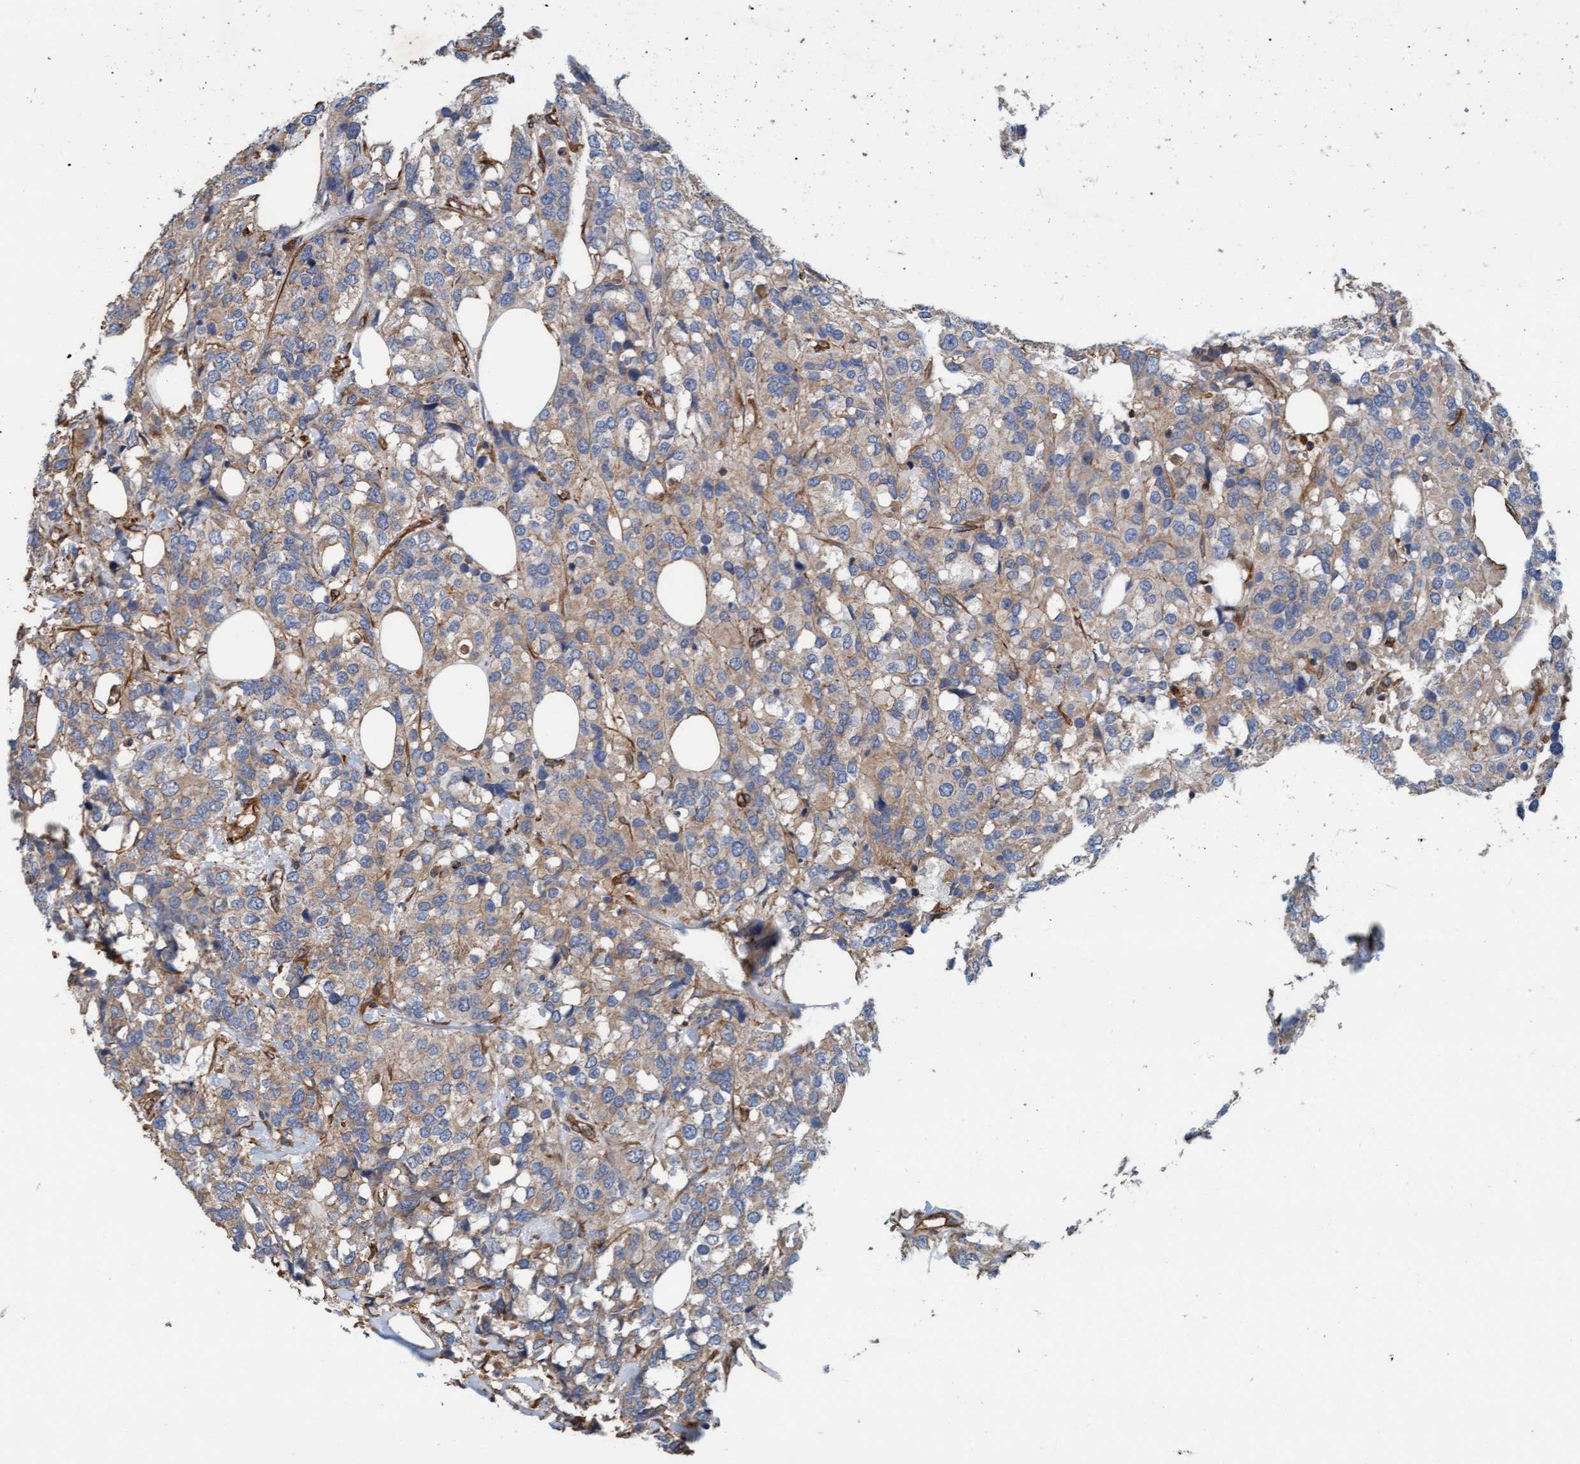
{"staining": {"intensity": "weak", "quantity": "25%-75%", "location": "cytoplasmic/membranous"}, "tissue": "breast cancer", "cell_type": "Tumor cells", "image_type": "cancer", "snomed": [{"axis": "morphology", "description": "Lobular carcinoma"}, {"axis": "topography", "description": "Breast"}], "caption": "Immunohistochemical staining of human breast cancer (lobular carcinoma) shows low levels of weak cytoplasmic/membranous positivity in approximately 25%-75% of tumor cells.", "gene": "STXBP4", "patient": {"sex": "female", "age": 59}}